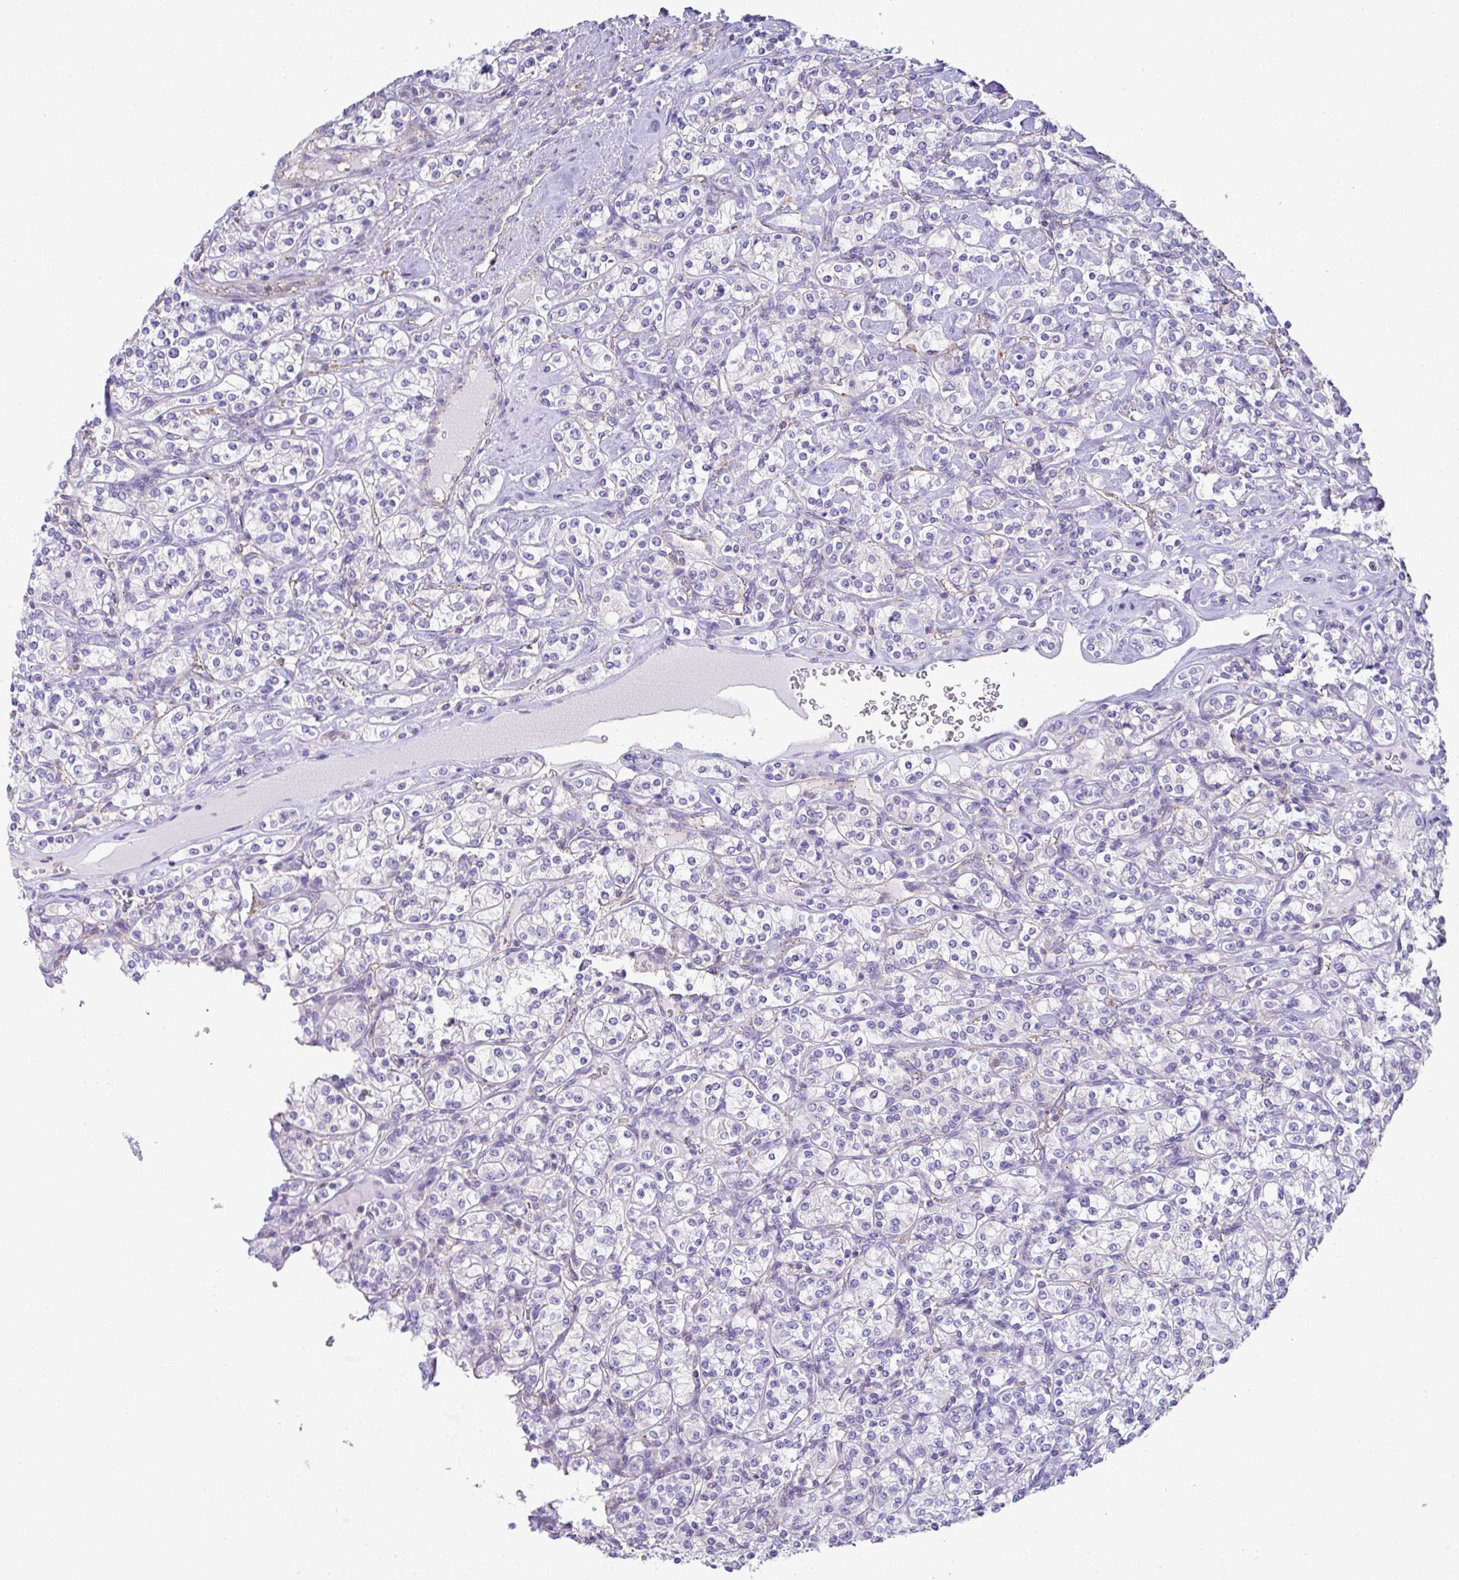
{"staining": {"intensity": "negative", "quantity": "none", "location": "none"}, "tissue": "renal cancer", "cell_type": "Tumor cells", "image_type": "cancer", "snomed": [{"axis": "morphology", "description": "Adenocarcinoma, NOS"}, {"axis": "topography", "description": "Kidney"}], "caption": "Tumor cells show no significant protein staining in renal adenocarcinoma. The staining is performed using DAB brown chromogen with nuclei counter-stained in using hematoxylin.", "gene": "TNFAIP8", "patient": {"sex": "male", "age": 77}}